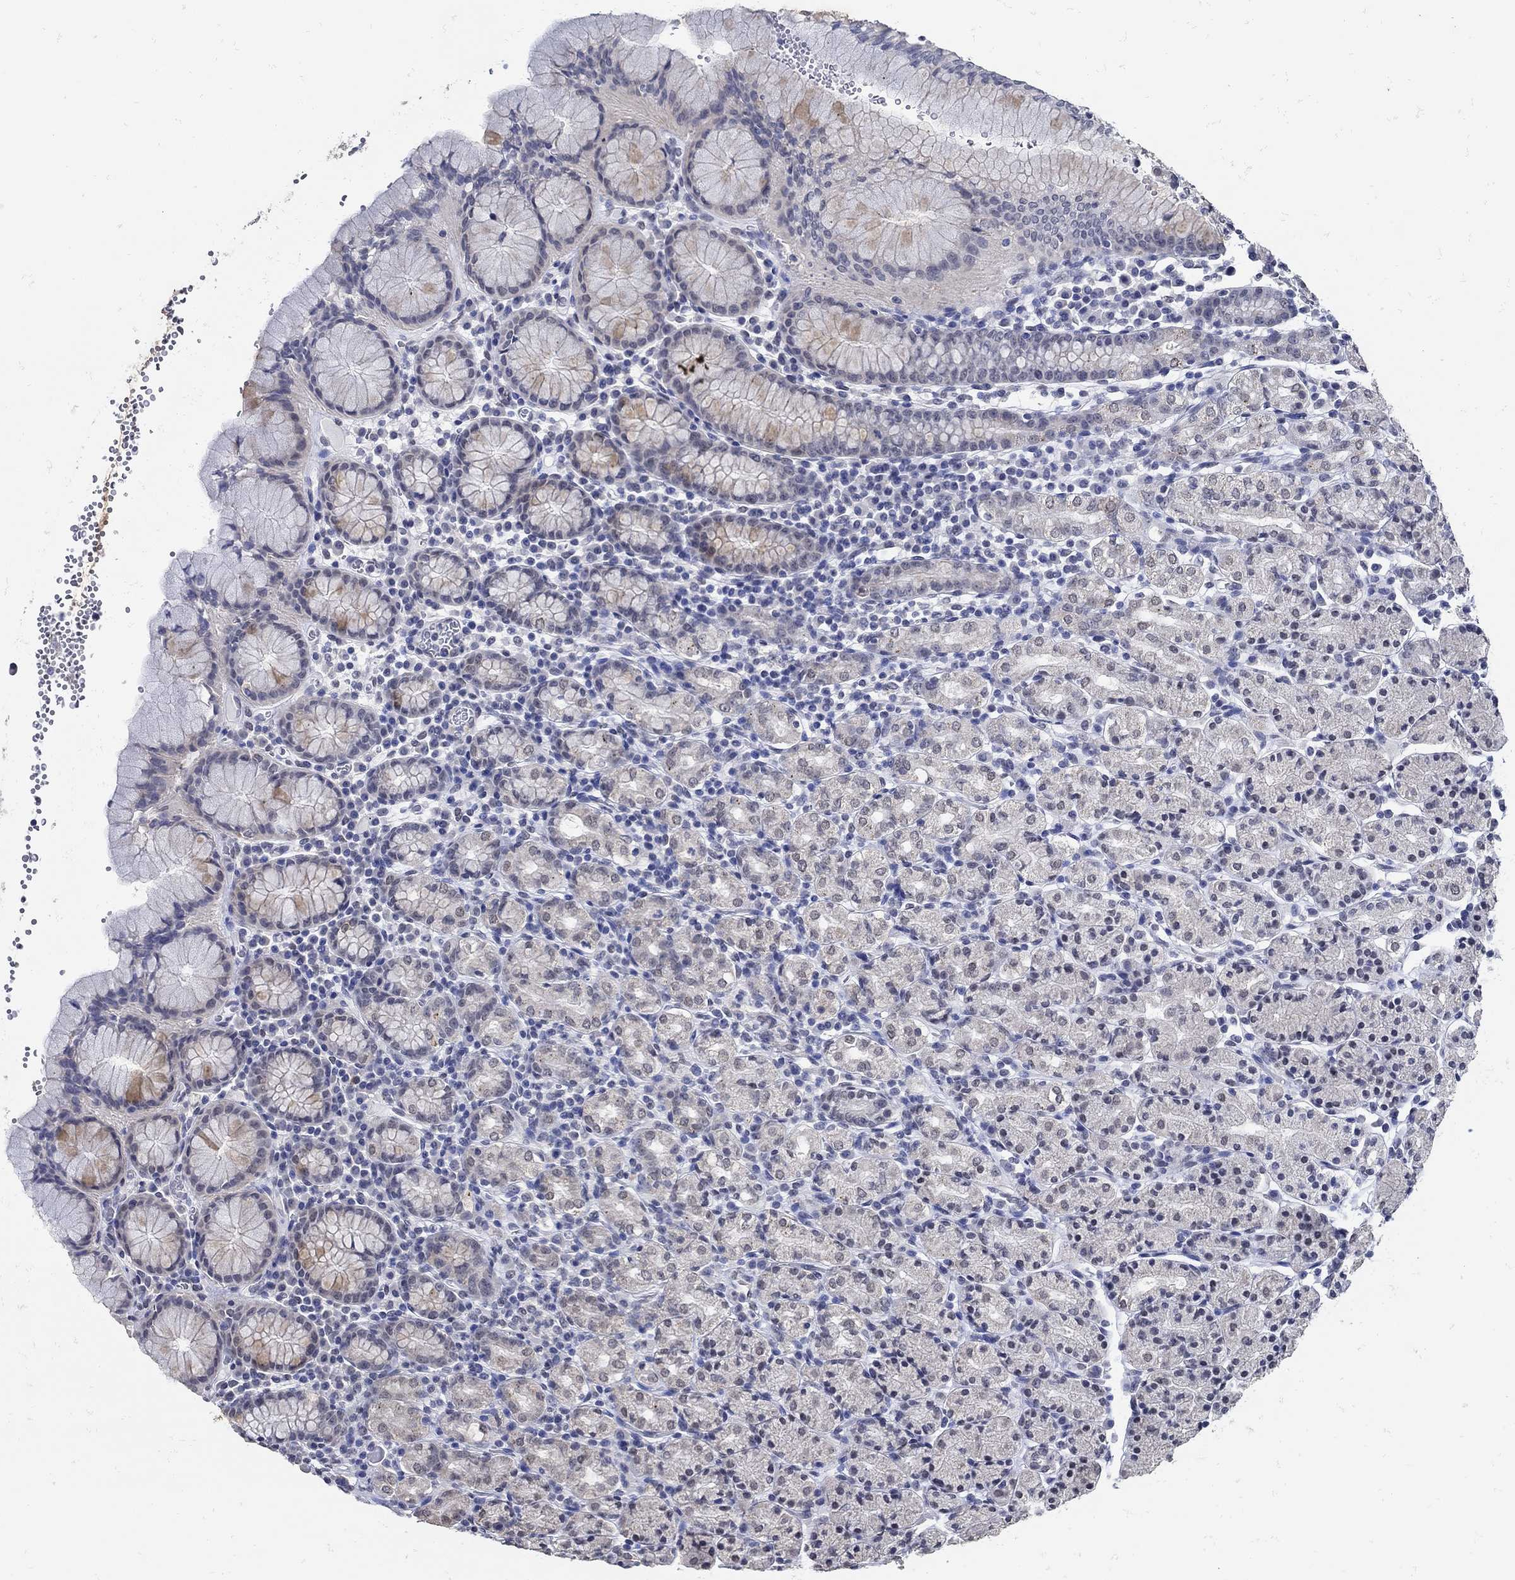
{"staining": {"intensity": "weak", "quantity": "<25%", "location": "cytoplasmic/membranous"}, "tissue": "stomach", "cell_type": "Glandular cells", "image_type": "normal", "snomed": [{"axis": "morphology", "description": "Normal tissue, NOS"}, {"axis": "topography", "description": "Stomach, upper"}, {"axis": "topography", "description": "Stomach"}], "caption": "IHC of normal stomach exhibits no positivity in glandular cells.", "gene": "KCNN3", "patient": {"sex": "male", "age": 62}}